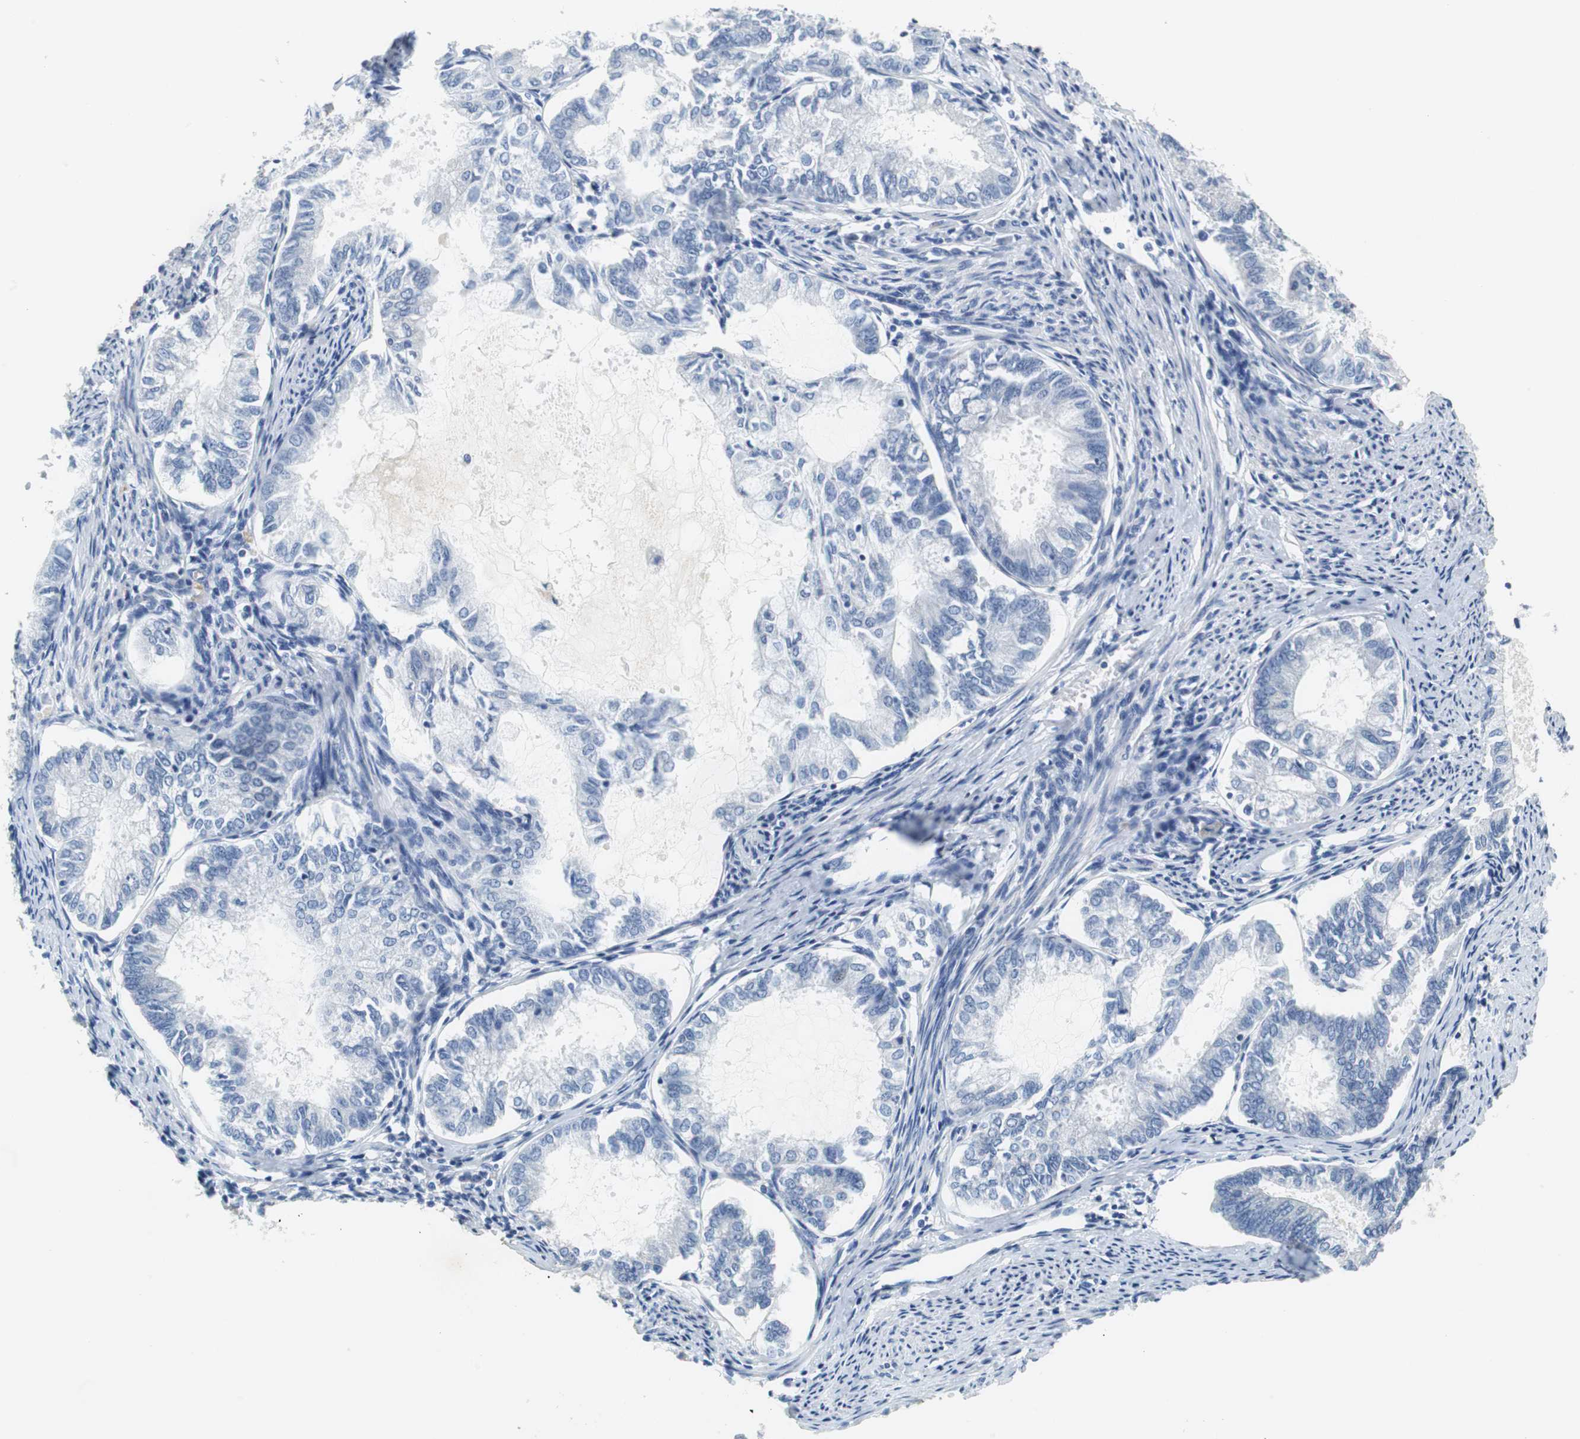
{"staining": {"intensity": "negative", "quantity": "none", "location": "none"}, "tissue": "endometrial cancer", "cell_type": "Tumor cells", "image_type": "cancer", "snomed": [{"axis": "morphology", "description": "Adenocarcinoma, NOS"}, {"axis": "topography", "description": "Endometrium"}], "caption": "This is an IHC histopathology image of adenocarcinoma (endometrial). There is no staining in tumor cells.", "gene": "TEX264", "patient": {"sex": "female", "age": 86}}